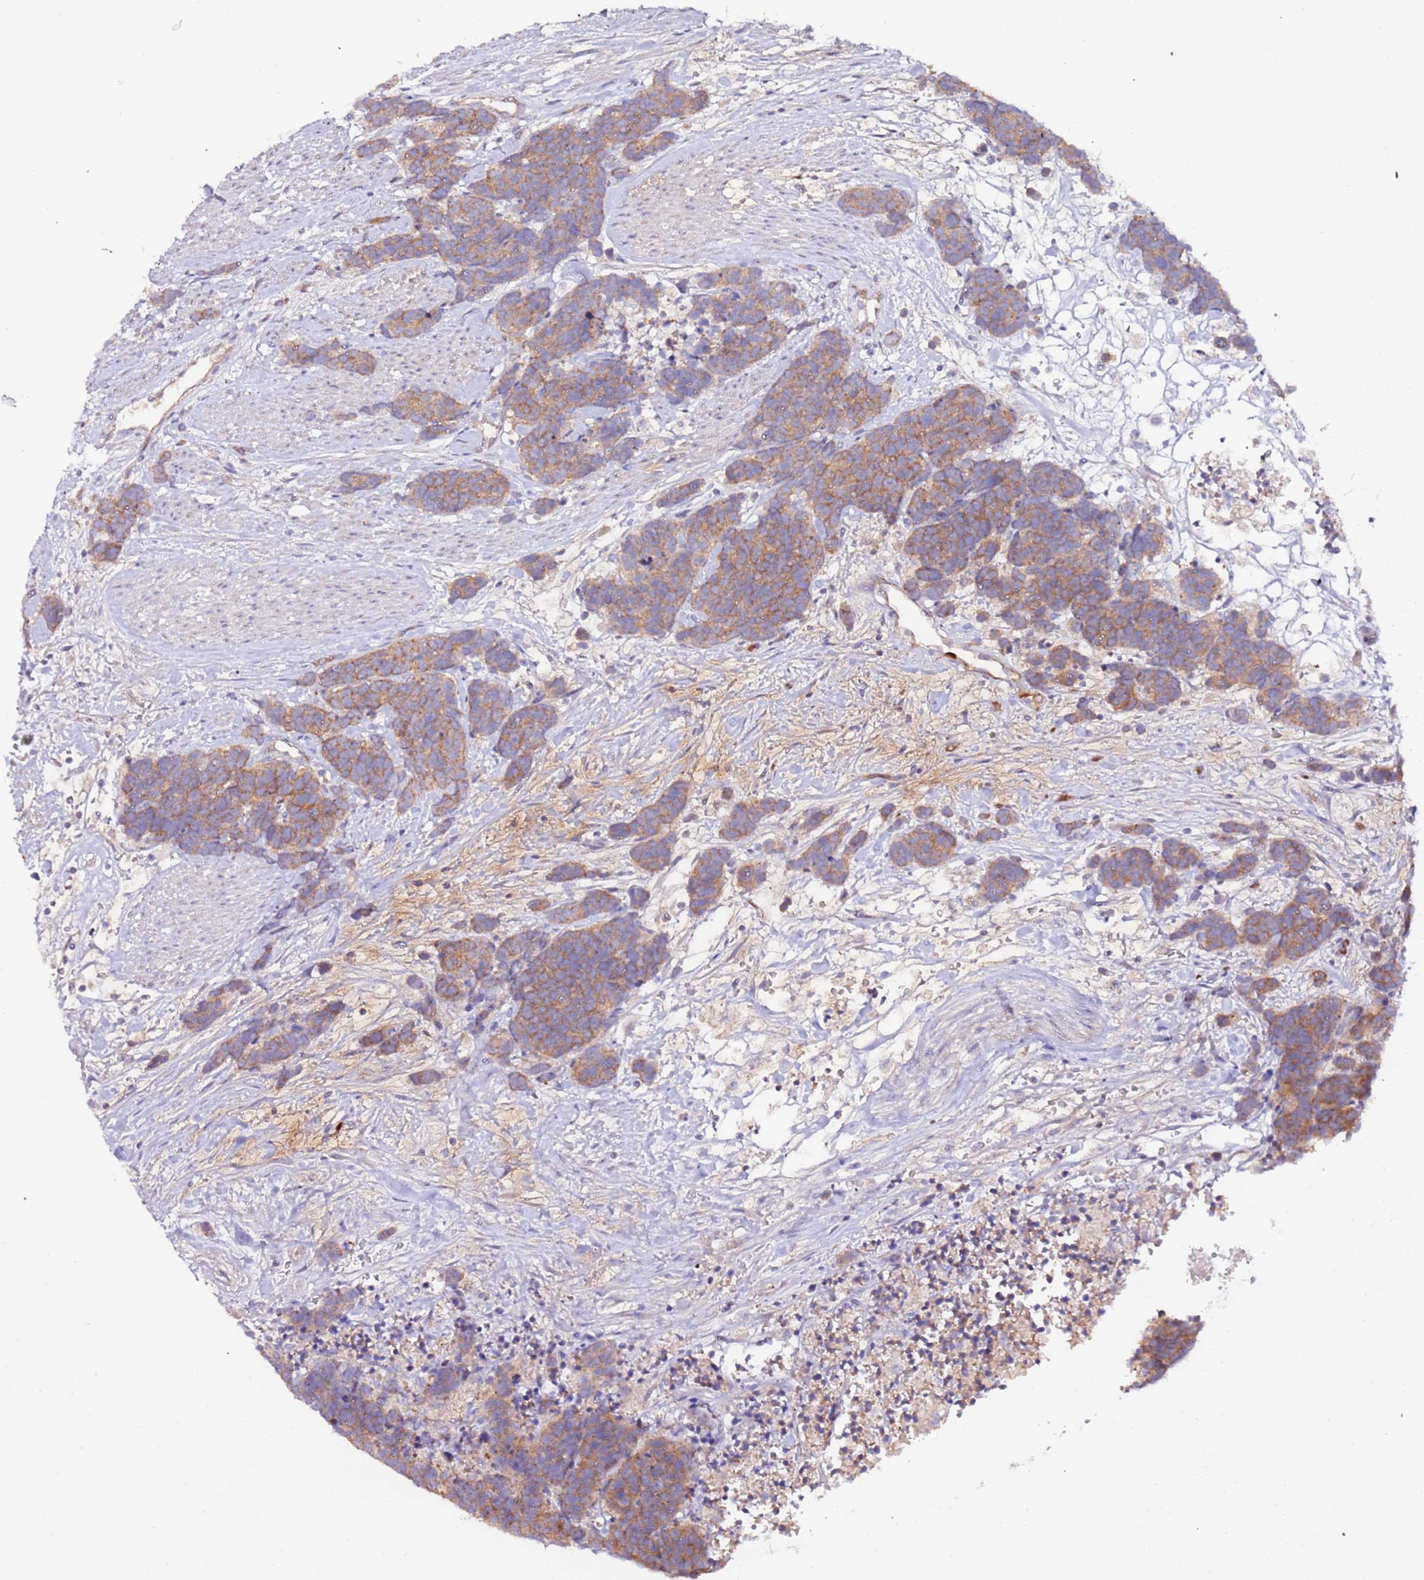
{"staining": {"intensity": "moderate", "quantity": ">75%", "location": "cytoplasmic/membranous"}, "tissue": "carcinoid", "cell_type": "Tumor cells", "image_type": "cancer", "snomed": [{"axis": "morphology", "description": "Carcinoma, NOS"}, {"axis": "morphology", "description": "Carcinoid, malignant, NOS"}, {"axis": "topography", "description": "Urinary bladder"}], "caption": "Brown immunohistochemical staining in human carcinoid shows moderate cytoplasmic/membranous expression in approximately >75% of tumor cells. The staining was performed using DAB, with brown indicating positive protein expression. Nuclei are stained blue with hematoxylin.", "gene": "FLVCR1", "patient": {"sex": "male", "age": 57}}